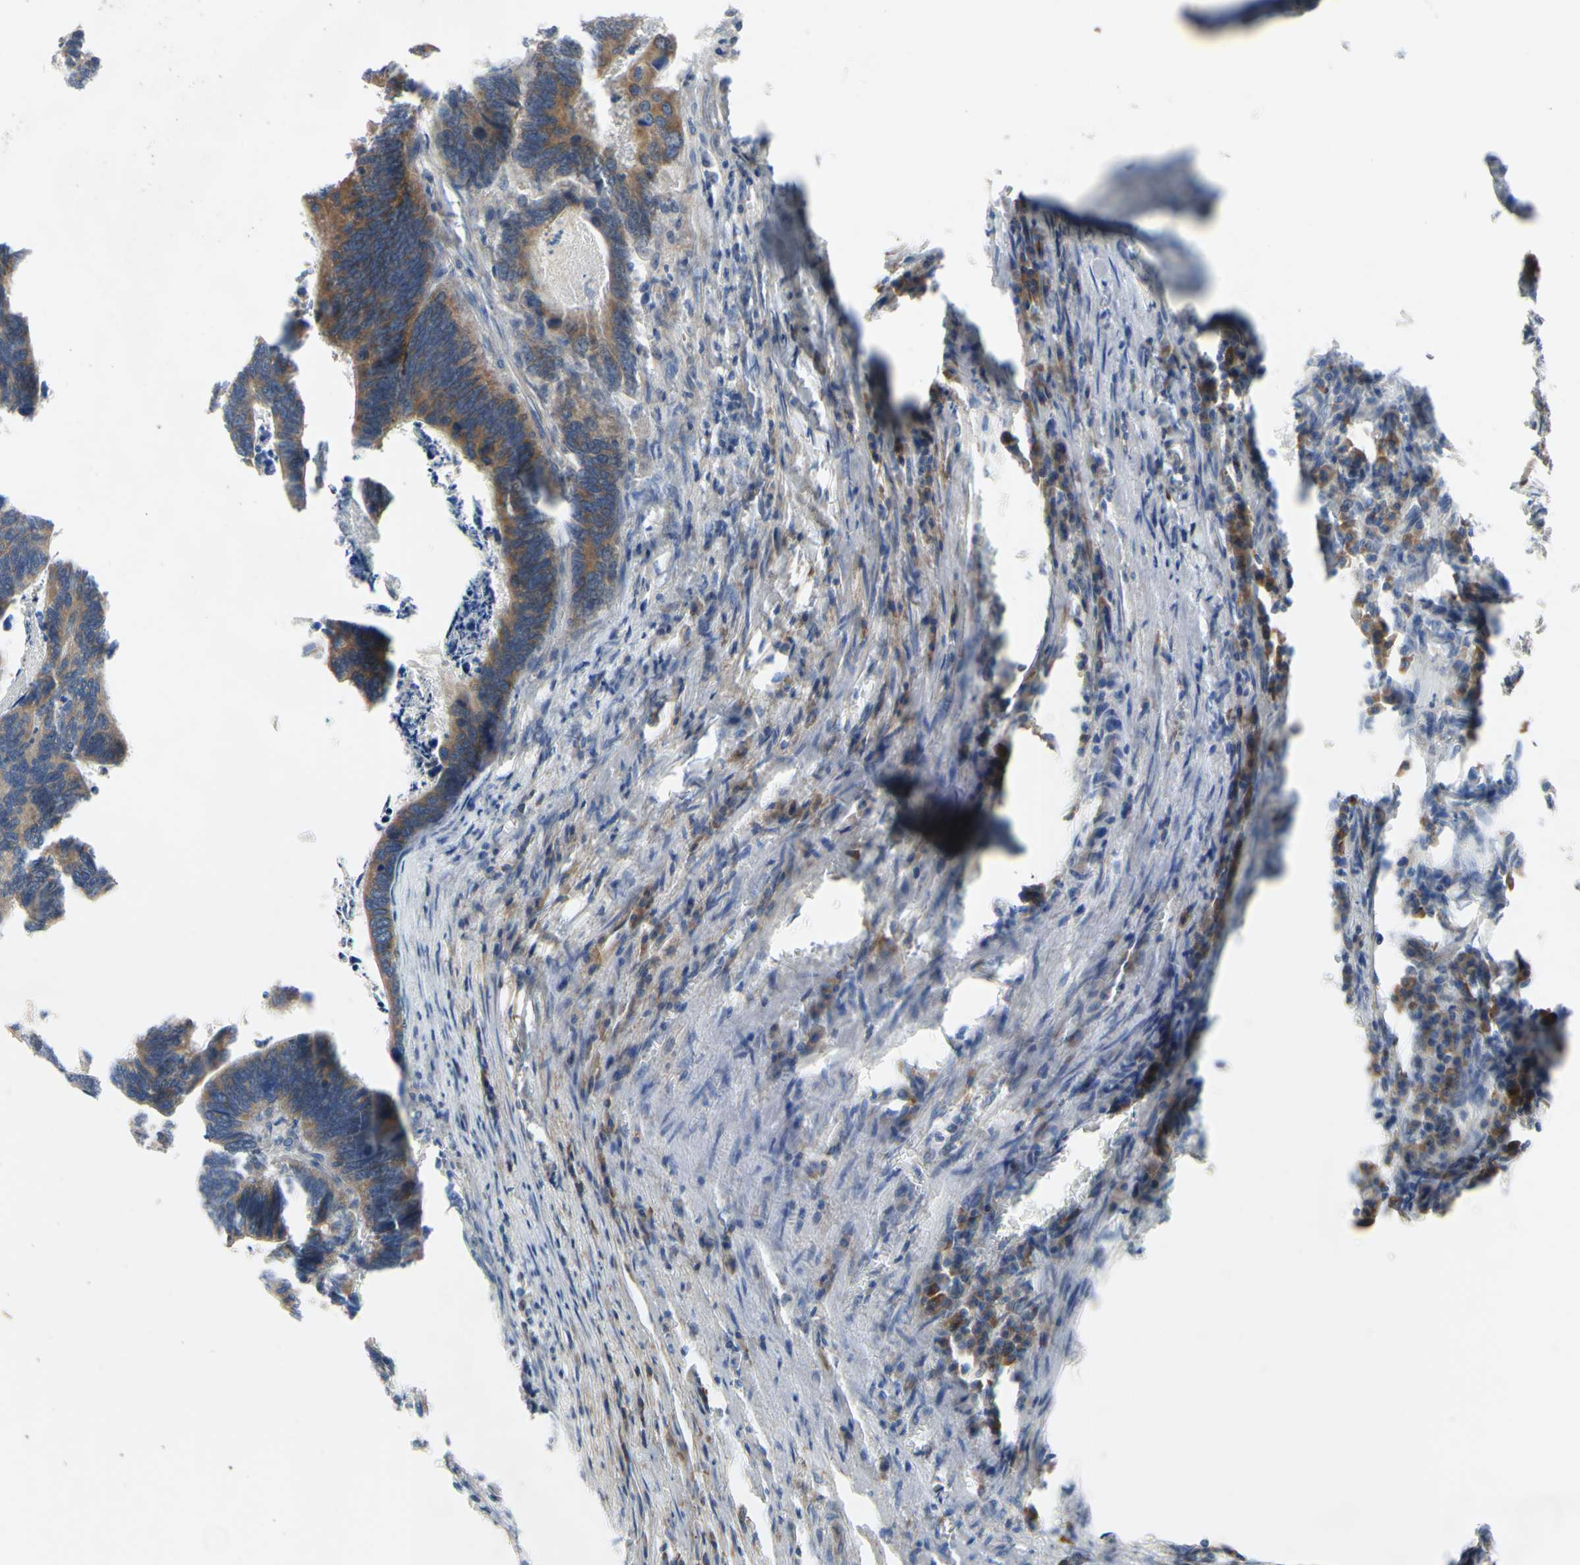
{"staining": {"intensity": "moderate", "quantity": ">75%", "location": "cytoplasmic/membranous"}, "tissue": "colorectal cancer", "cell_type": "Tumor cells", "image_type": "cancer", "snomed": [{"axis": "morphology", "description": "Adenocarcinoma, NOS"}, {"axis": "topography", "description": "Colon"}], "caption": "About >75% of tumor cells in colorectal cancer reveal moderate cytoplasmic/membranous protein positivity as visualized by brown immunohistochemical staining.", "gene": "XIAP", "patient": {"sex": "male", "age": 72}}